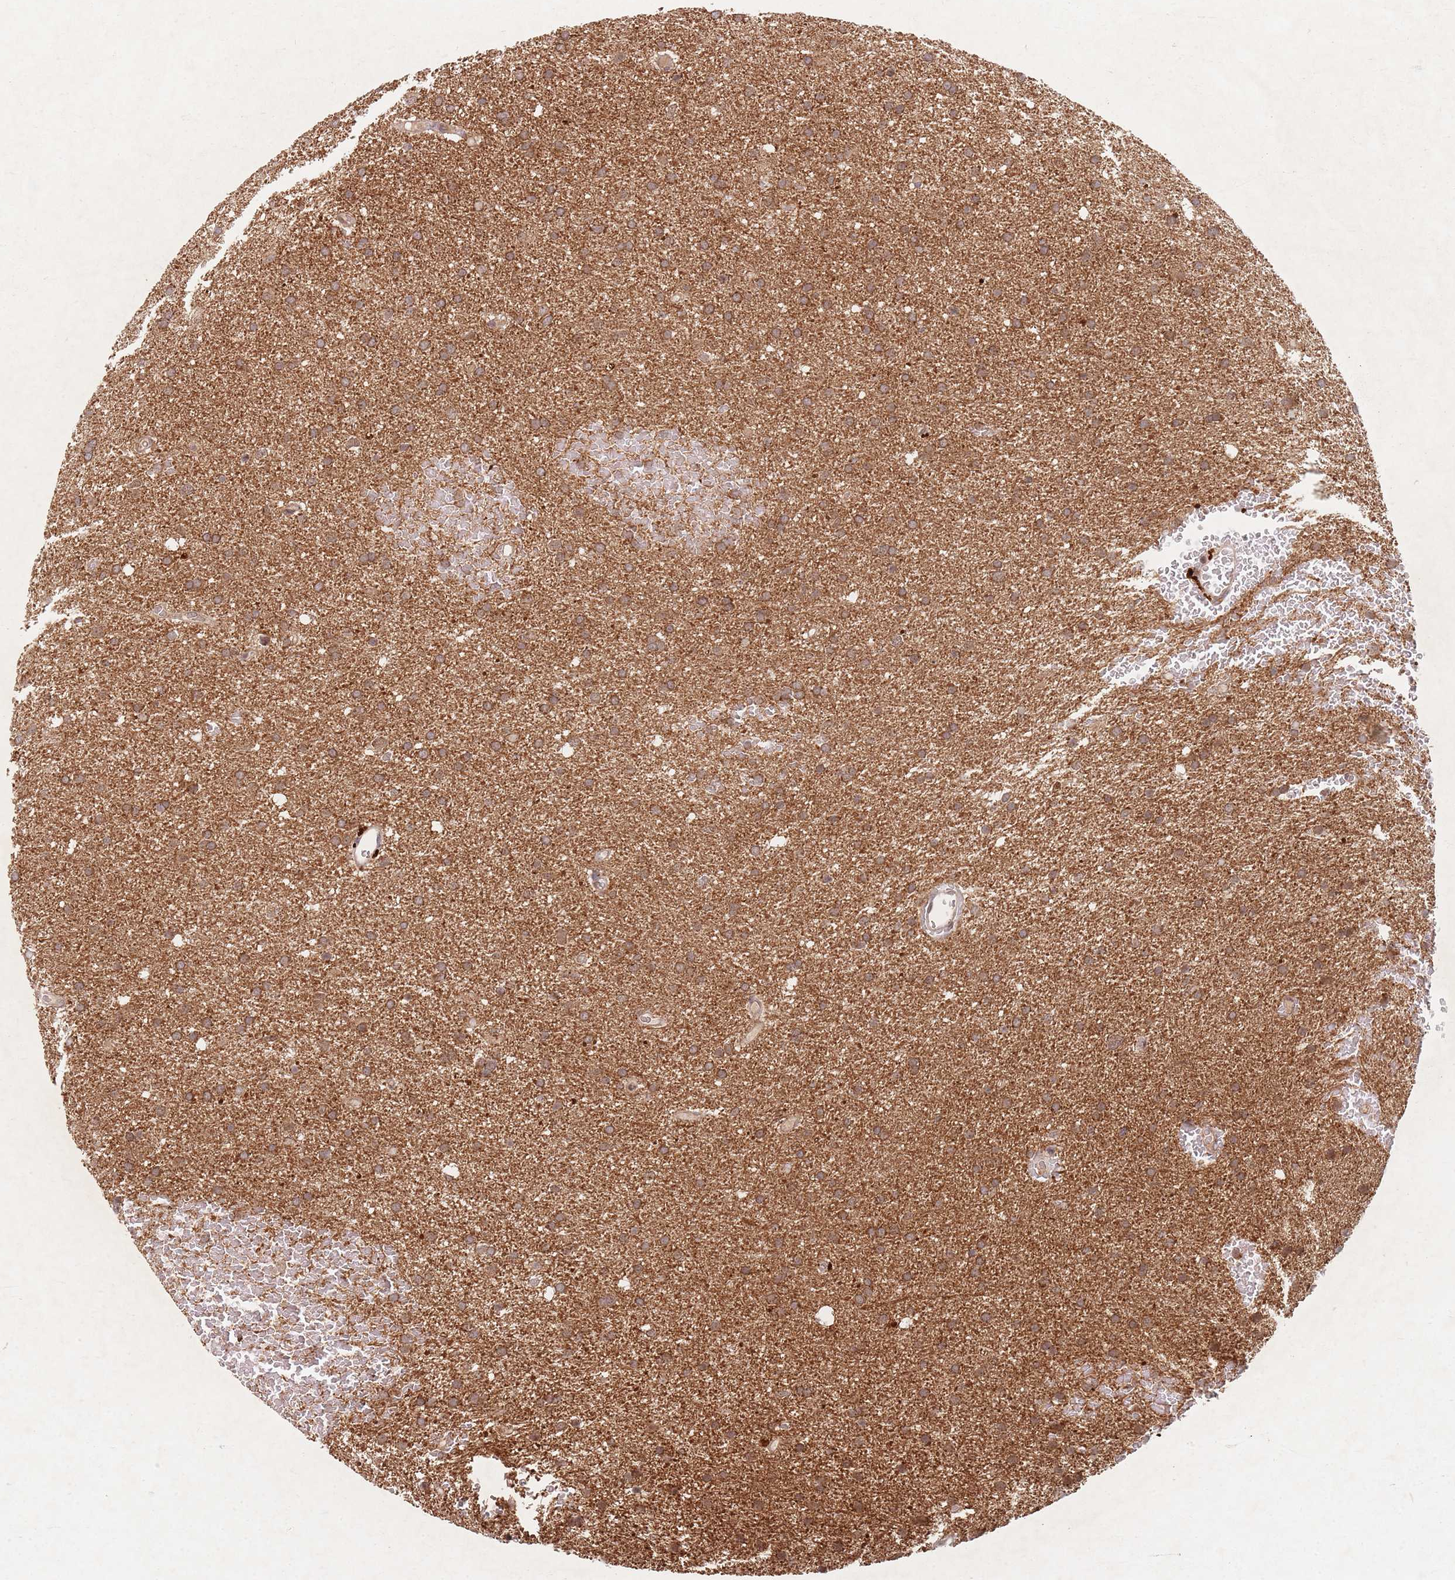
{"staining": {"intensity": "moderate", "quantity": ">75%", "location": "cytoplasmic/membranous"}, "tissue": "glioma", "cell_type": "Tumor cells", "image_type": "cancer", "snomed": [{"axis": "morphology", "description": "Glioma, malignant, High grade"}, {"axis": "topography", "description": "Cerebral cortex"}], "caption": "Immunohistochemistry staining of glioma, which reveals medium levels of moderate cytoplasmic/membranous staining in approximately >75% of tumor cells indicating moderate cytoplasmic/membranous protein positivity. The staining was performed using DAB (brown) for protein detection and nuclei were counterstained in hematoxylin (blue).", "gene": "RADX", "patient": {"sex": "female", "age": 36}}